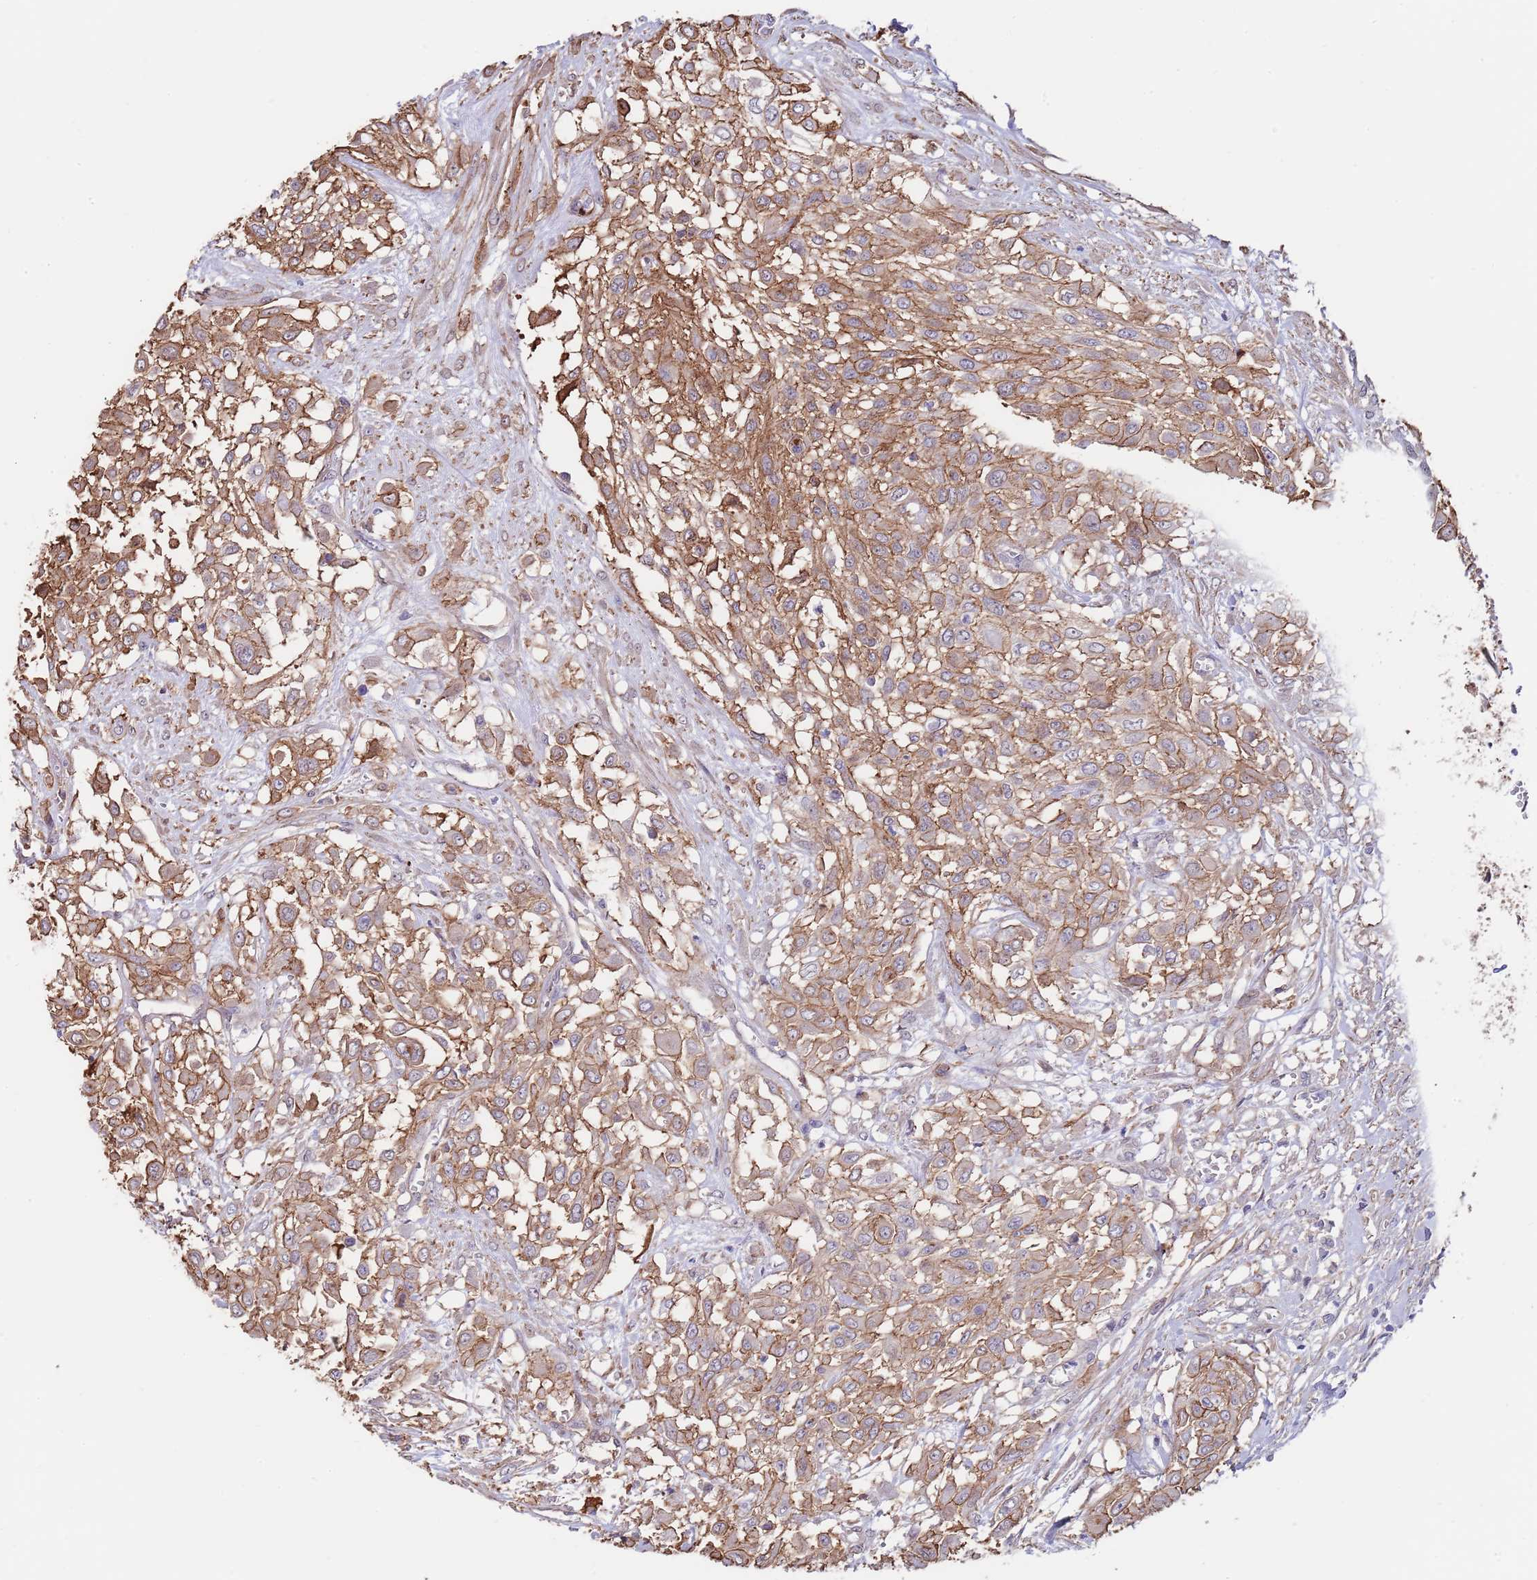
{"staining": {"intensity": "moderate", "quantity": ">75%", "location": "cytoplasmic/membranous"}, "tissue": "urothelial cancer", "cell_type": "Tumor cells", "image_type": "cancer", "snomed": [{"axis": "morphology", "description": "Urothelial carcinoma, High grade"}, {"axis": "topography", "description": "Urinary bladder"}], "caption": "Brown immunohistochemical staining in urothelial cancer demonstrates moderate cytoplasmic/membranous expression in approximately >75% of tumor cells. The staining was performed using DAB to visualize the protein expression in brown, while the nuclei were stained in blue with hematoxylin (Magnification: 20x).", "gene": "BPNT1", "patient": {"sex": "male", "age": 57}}